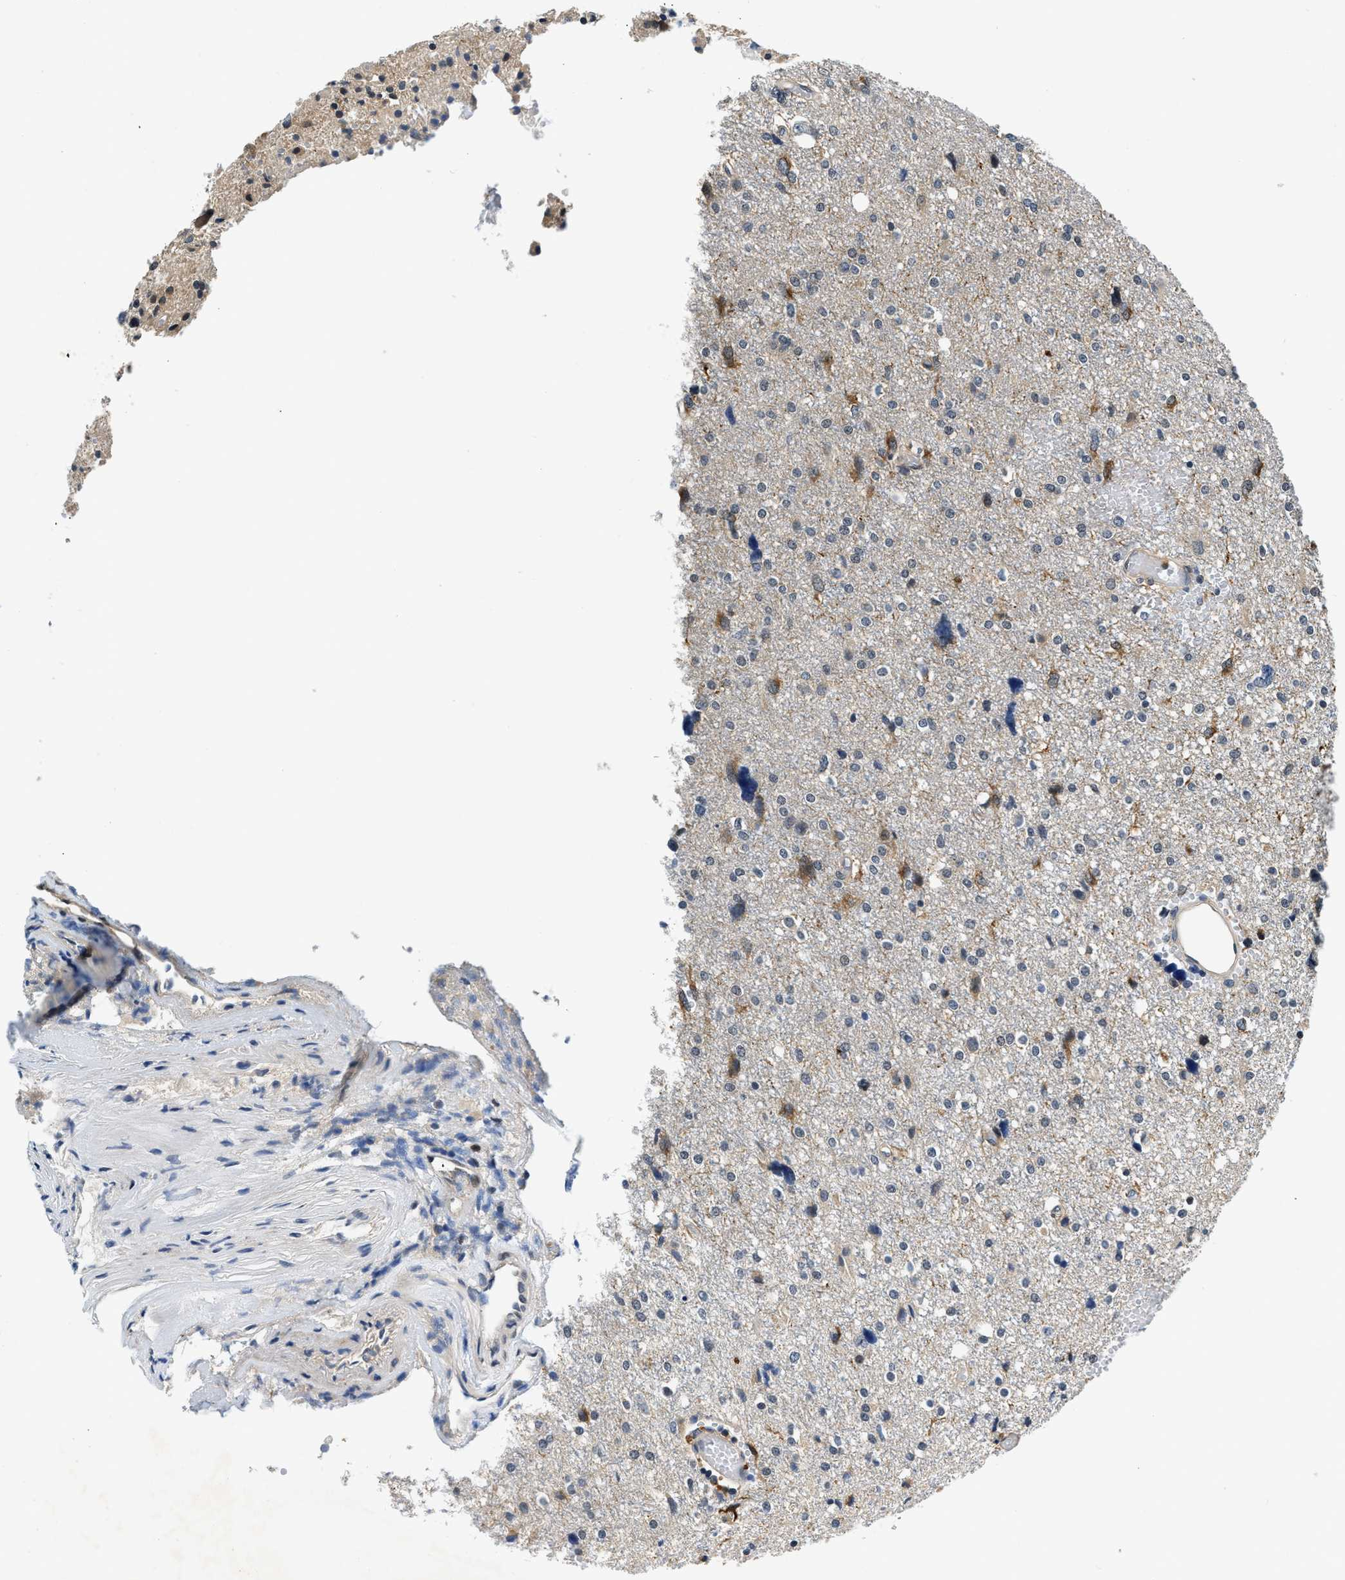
{"staining": {"intensity": "moderate", "quantity": "<25%", "location": "cytoplasmic/membranous"}, "tissue": "glioma", "cell_type": "Tumor cells", "image_type": "cancer", "snomed": [{"axis": "morphology", "description": "Glioma, malignant, High grade"}, {"axis": "topography", "description": "Brain"}], "caption": "A brown stain labels moderate cytoplasmic/membranous expression of a protein in glioma tumor cells.", "gene": "SMAD4", "patient": {"sex": "female", "age": 59}}